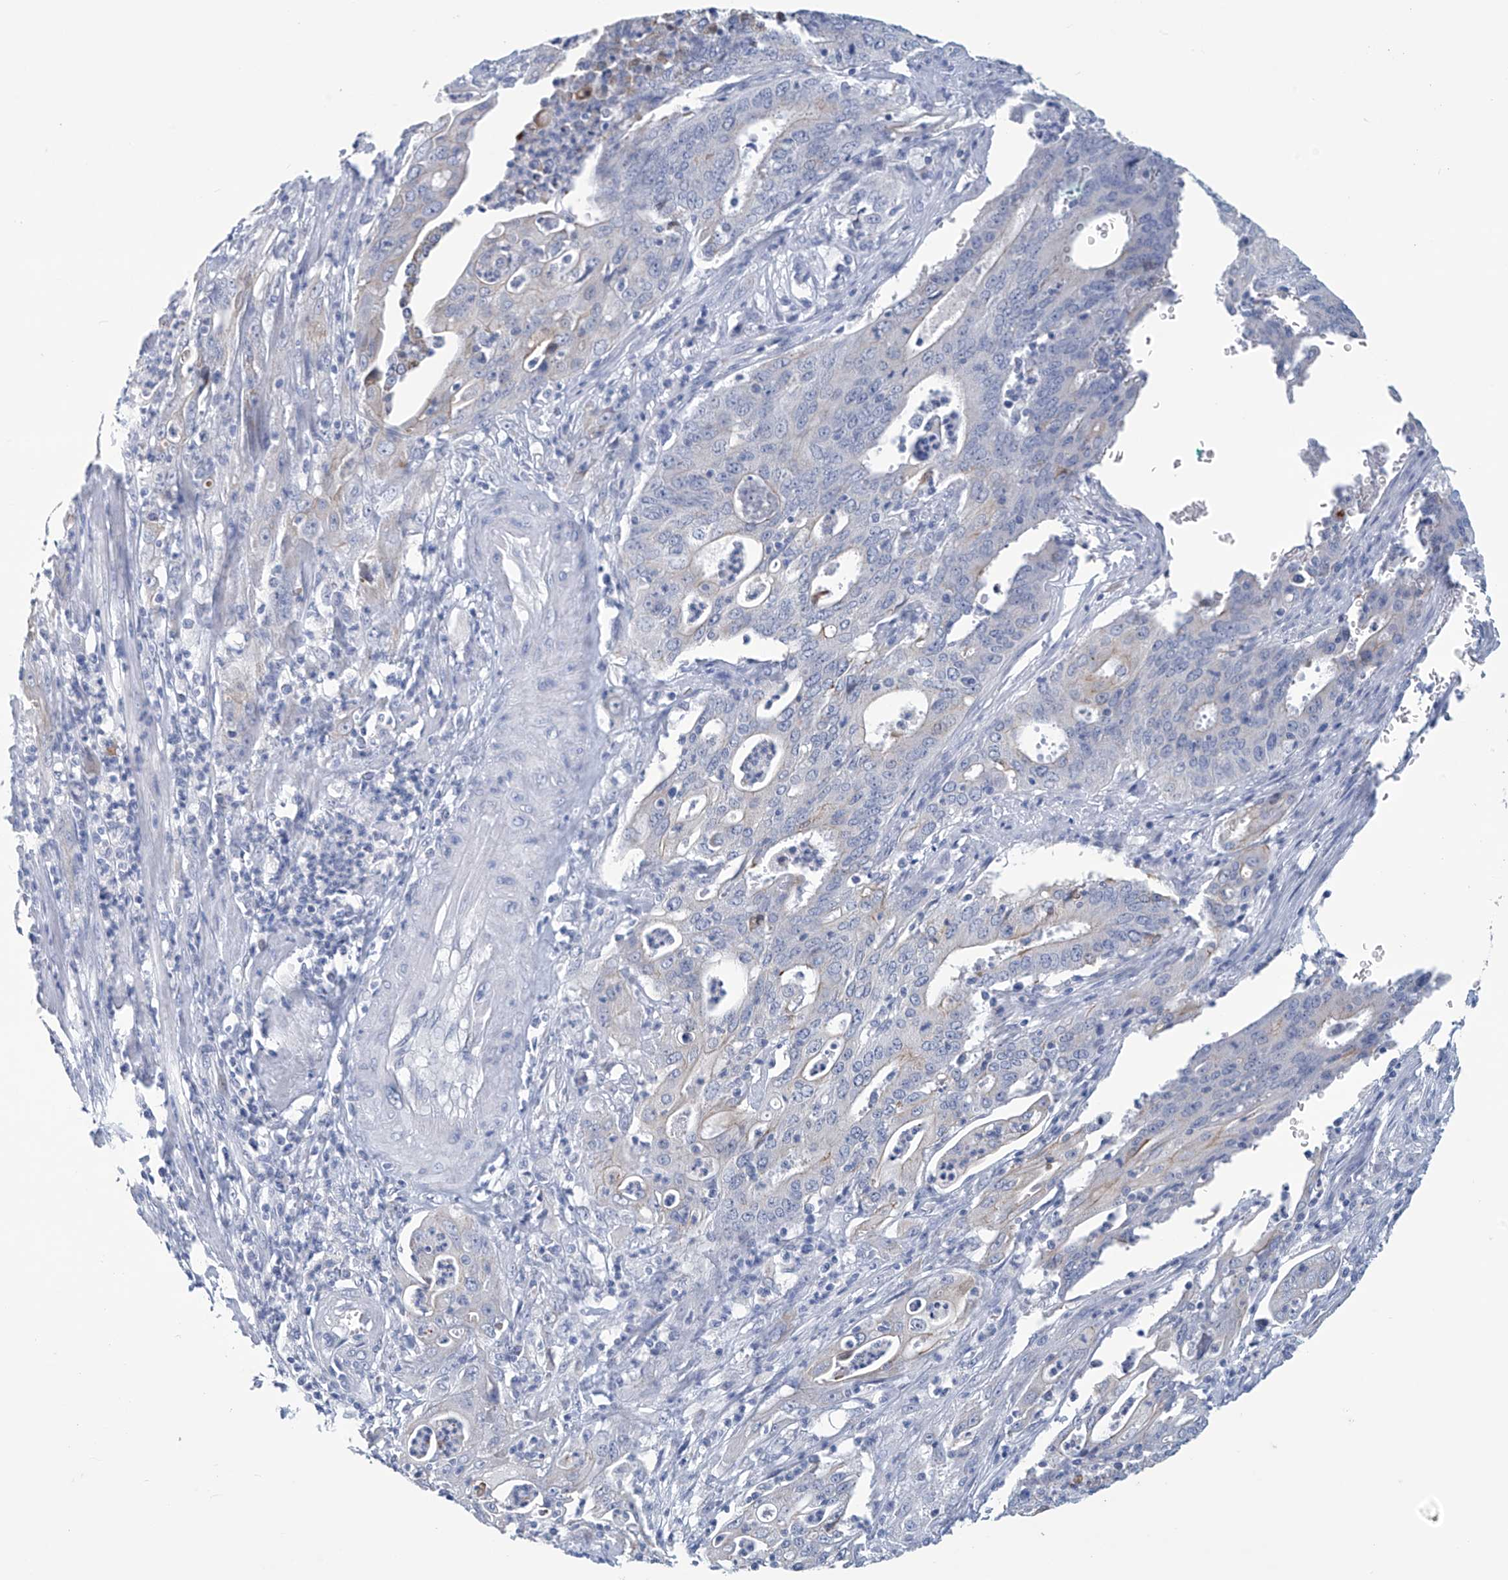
{"staining": {"intensity": "negative", "quantity": "none", "location": "none"}, "tissue": "cervical cancer", "cell_type": "Tumor cells", "image_type": "cancer", "snomed": [{"axis": "morphology", "description": "Adenocarcinoma, NOS"}, {"axis": "topography", "description": "Cervix"}], "caption": "DAB immunohistochemical staining of cervical cancer (adenocarcinoma) shows no significant staining in tumor cells.", "gene": "DSP", "patient": {"sex": "female", "age": 44}}